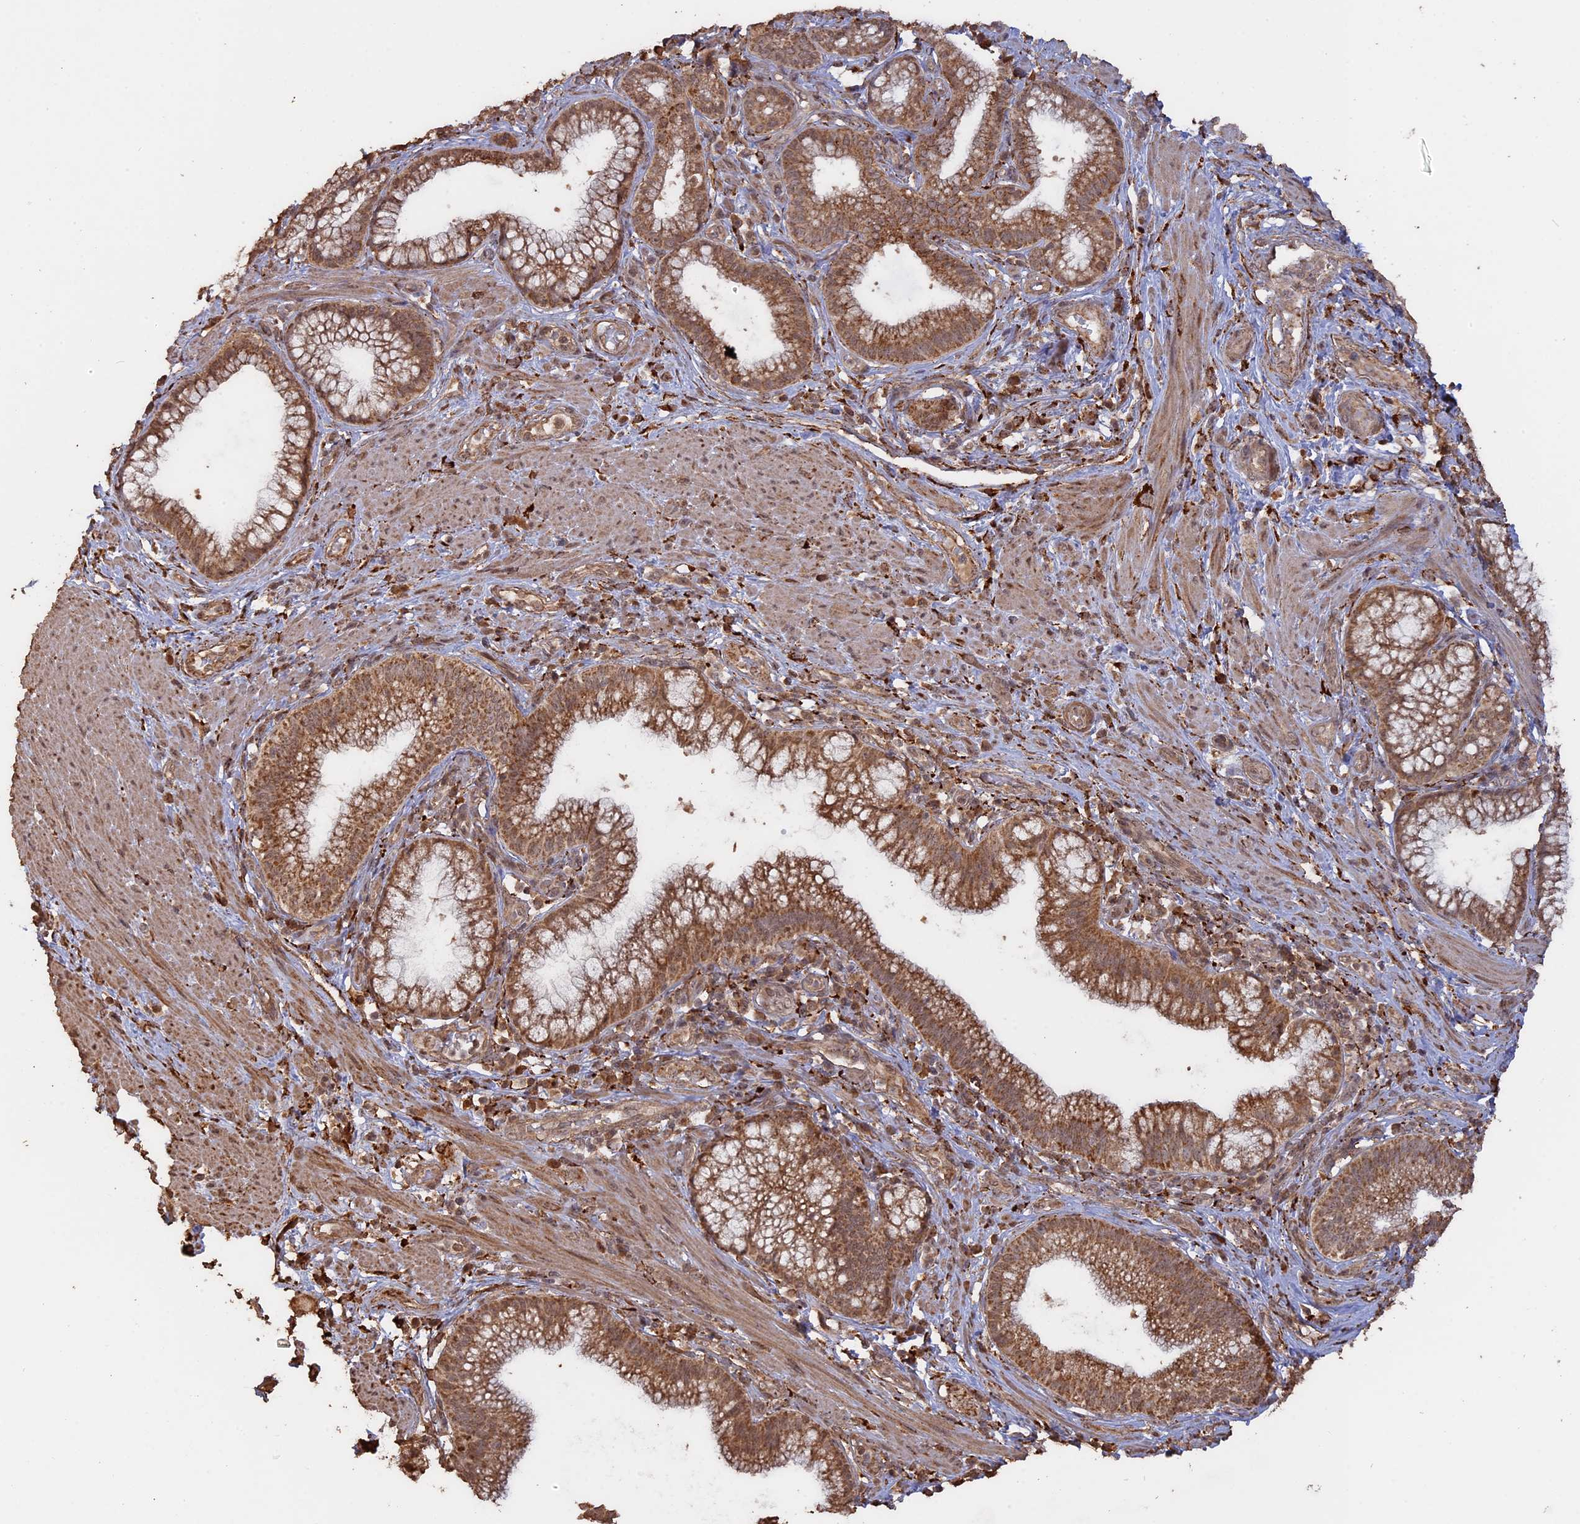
{"staining": {"intensity": "moderate", "quantity": ">75%", "location": "cytoplasmic/membranous,nuclear"}, "tissue": "pancreatic cancer", "cell_type": "Tumor cells", "image_type": "cancer", "snomed": [{"axis": "morphology", "description": "Adenocarcinoma, NOS"}, {"axis": "topography", "description": "Pancreas"}], "caption": "The immunohistochemical stain highlights moderate cytoplasmic/membranous and nuclear staining in tumor cells of pancreatic adenocarcinoma tissue. The staining was performed using DAB (3,3'-diaminobenzidine) to visualize the protein expression in brown, while the nuclei were stained in blue with hematoxylin (Magnification: 20x).", "gene": "FAM210B", "patient": {"sex": "male", "age": 72}}